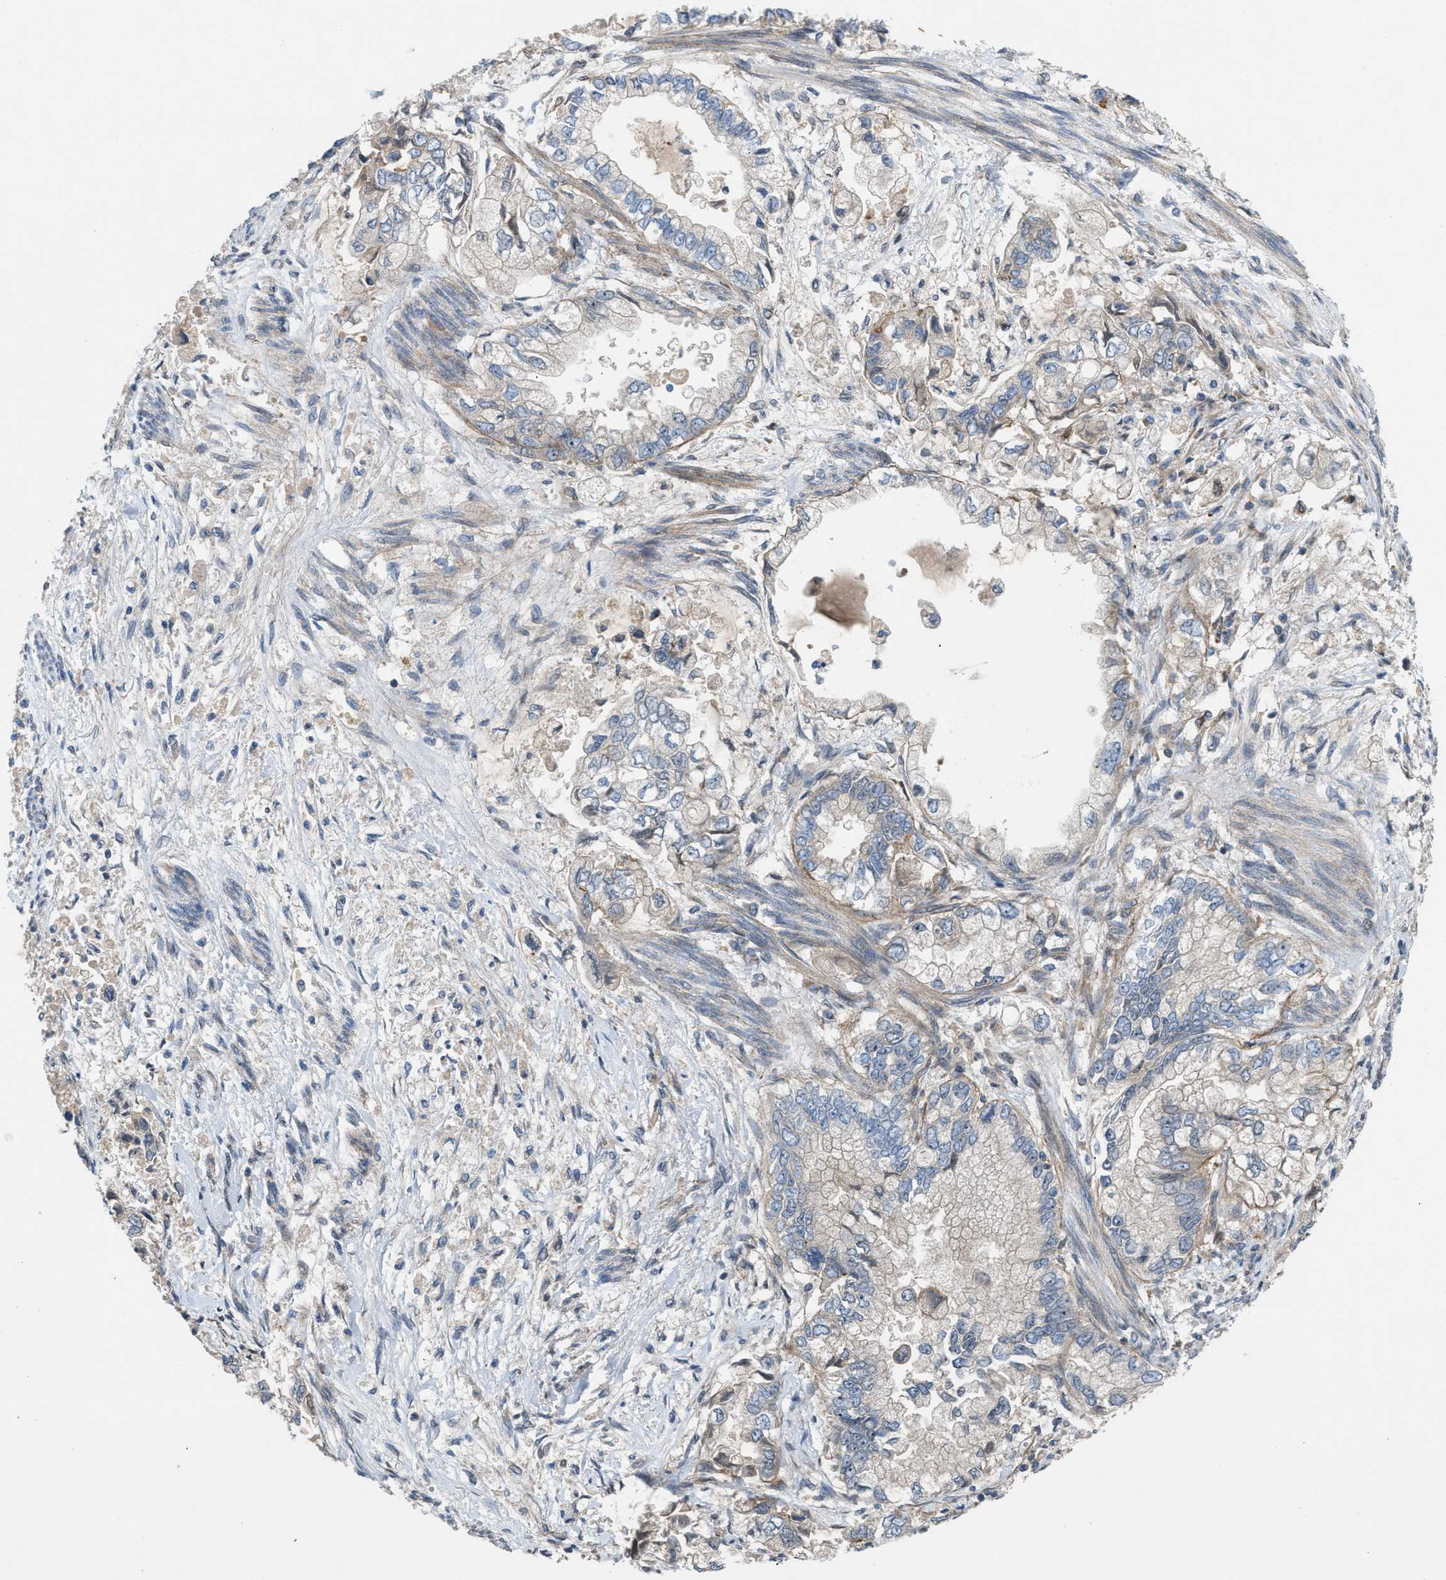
{"staining": {"intensity": "negative", "quantity": "none", "location": "none"}, "tissue": "stomach cancer", "cell_type": "Tumor cells", "image_type": "cancer", "snomed": [{"axis": "morphology", "description": "Normal tissue, NOS"}, {"axis": "morphology", "description": "Adenocarcinoma, NOS"}, {"axis": "topography", "description": "Stomach"}], "caption": "Tumor cells are negative for protein expression in human stomach adenocarcinoma.", "gene": "CYB5D1", "patient": {"sex": "male", "age": 62}}